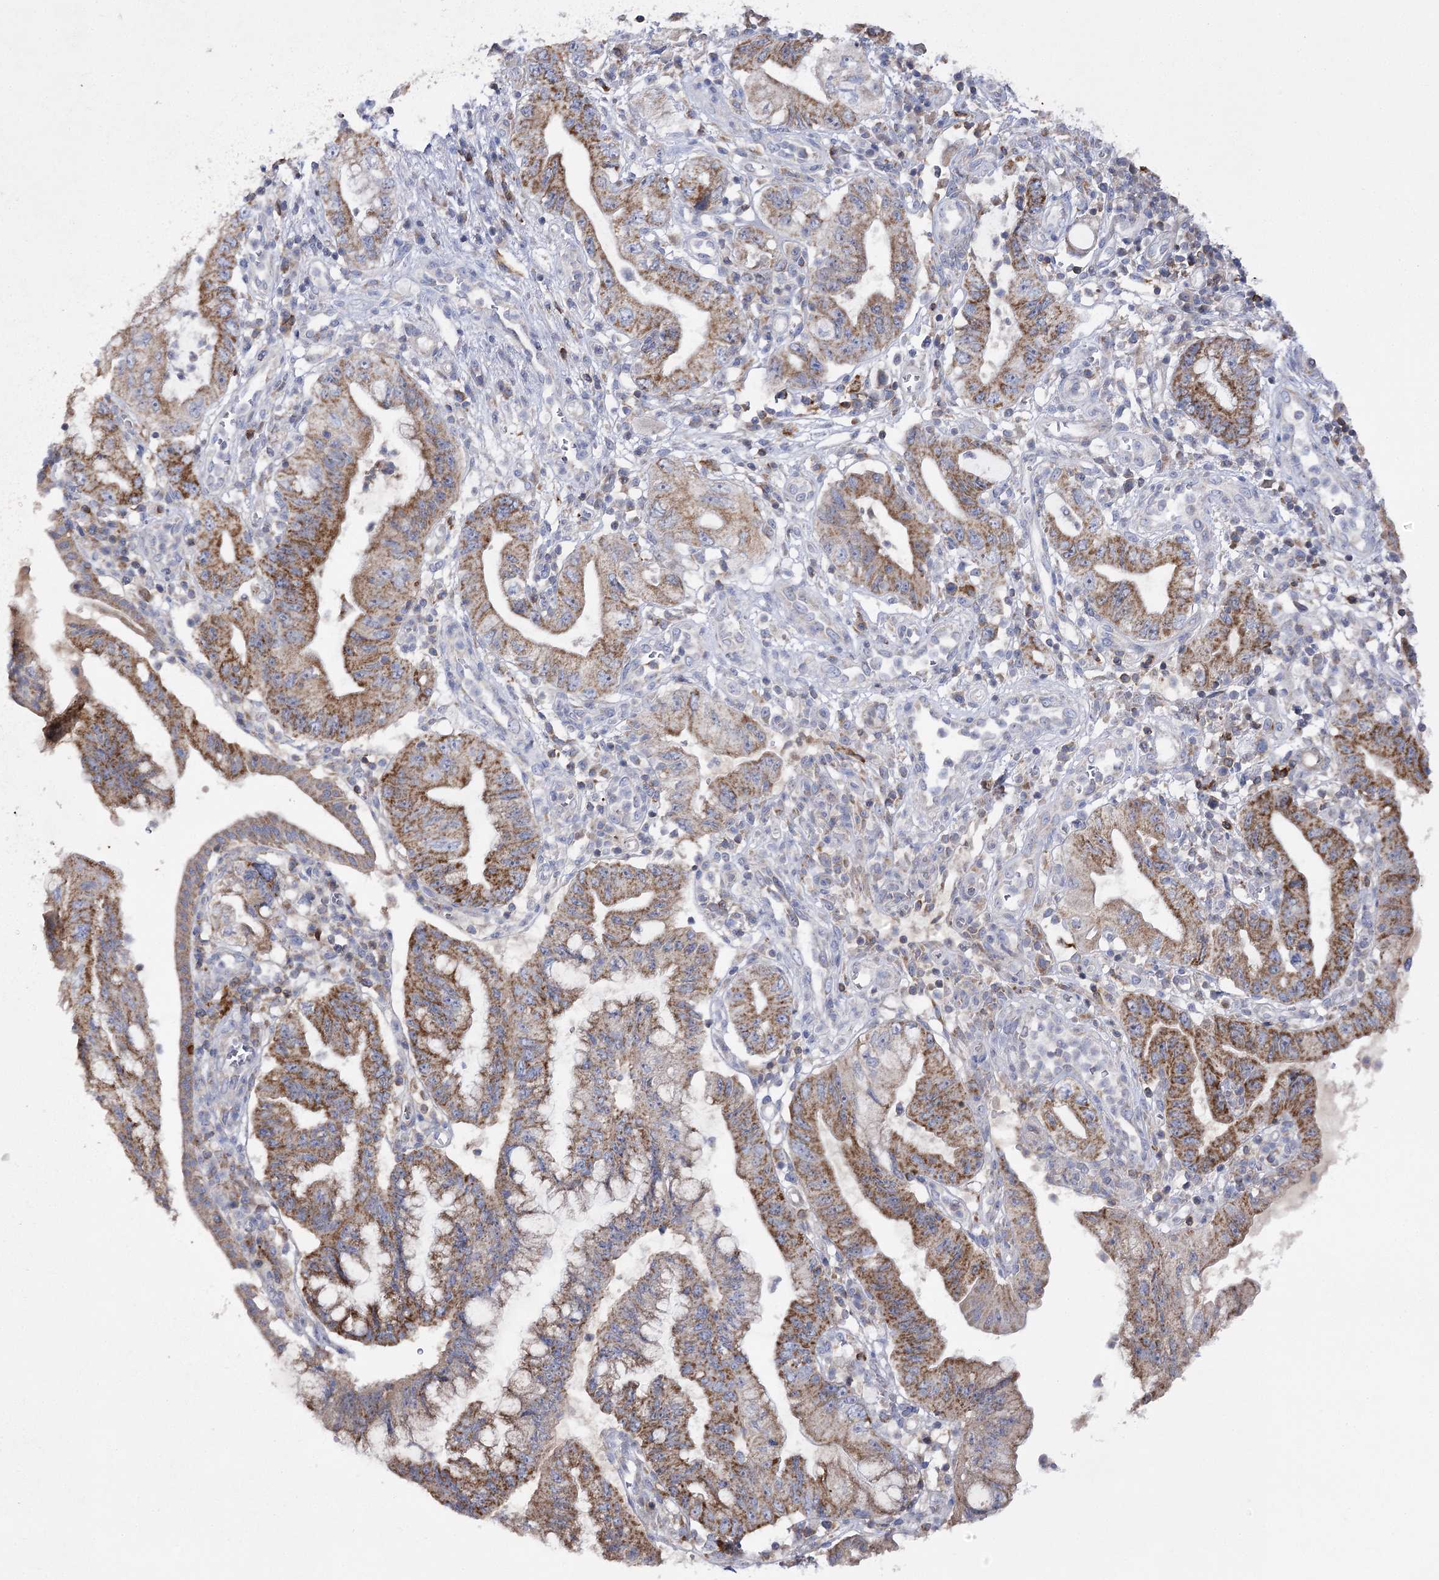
{"staining": {"intensity": "moderate", "quantity": ">75%", "location": "cytoplasmic/membranous"}, "tissue": "pancreatic cancer", "cell_type": "Tumor cells", "image_type": "cancer", "snomed": [{"axis": "morphology", "description": "Adenocarcinoma, NOS"}, {"axis": "topography", "description": "Pancreas"}], "caption": "A histopathology image of pancreatic adenocarcinoma stained for a protein demonstrates moderate cytoplasmic/membranous brown staining in tumor cells. Ihc stains the protein in brown and the nuclei are stained blue.", "gene": "COX15", "patient": {"sex": "female", "age": 73}}